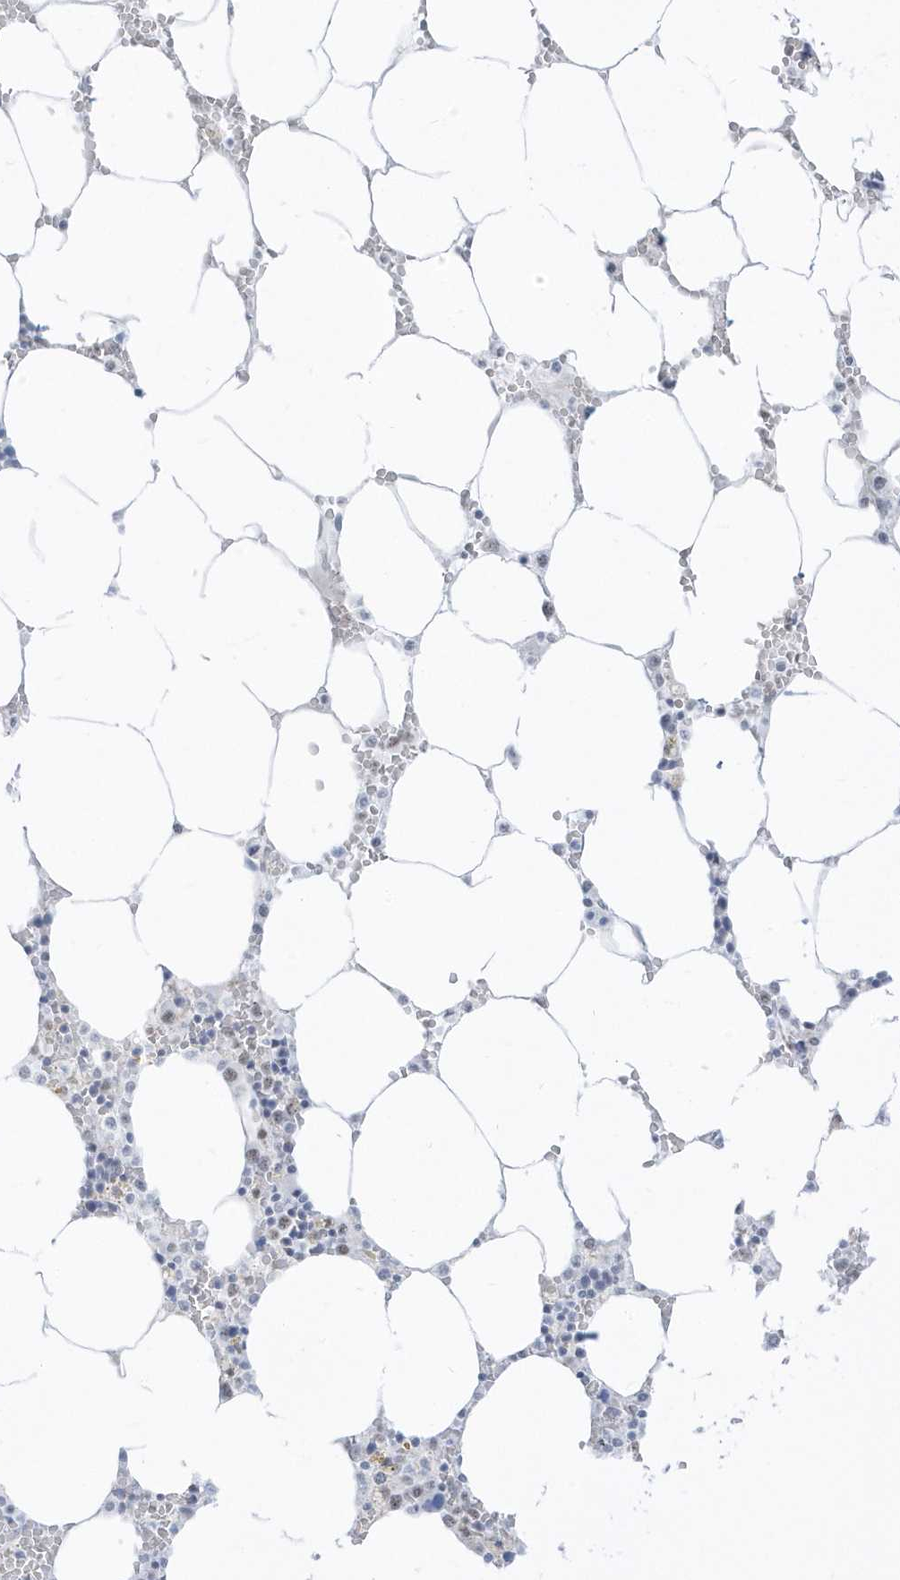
{"staining": {"intensity": "moderate", "quantity": "<25%", "location": "nuclear"}, "tissue": "bone marrow", "cell_type": "Hematopoietic cells", "image_type": "normal", "snomed": [{"axis": "morphology", "description": "Normal tissue, NOS"}, {"axis": "topography", "description": "Bone marrow"}], "caption": "The image displays a brown stain indicating the presence of a protein in the nuclear of hematopoietic cells in bone marrow. The protein is stained brown, and the nuclei are stained in blue (DAB (3,3'-diaminobenzidine) IHC with brightfield microscopy, high magnification).", "gene": "PLEKHN1", "patient": {"sex": "male", "age": 70}}